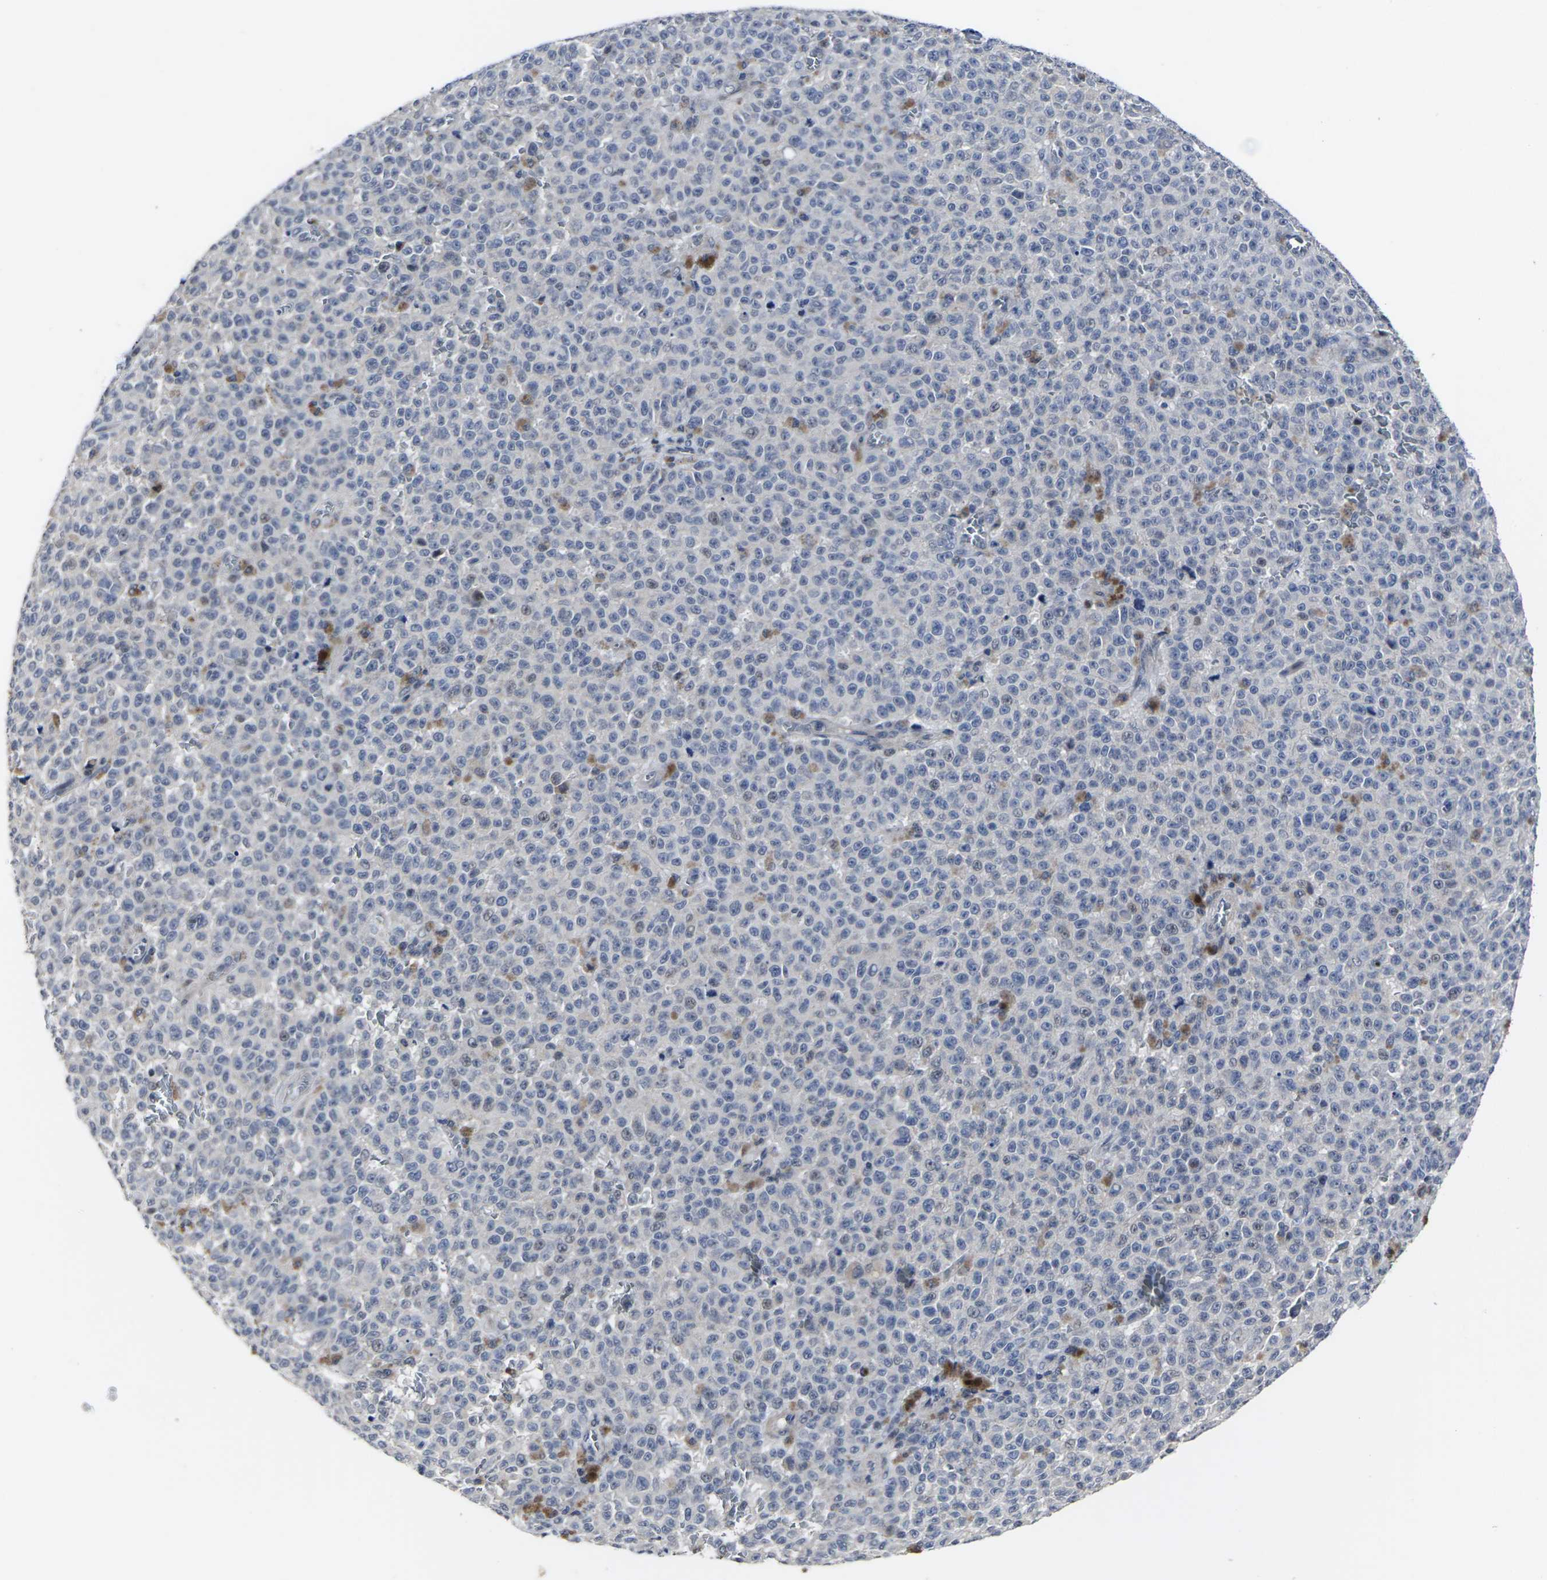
{"staining": {"intensity": "negative", "quantity": "none", "location": "none"}, "tissue": "melanoma", "cell_type": "Tumor cells", "image_type": "cancer", "snomed": [{"axis": "morphology", "description": "Malignant melanoma, NOS"}, {"axis": "topography", "description": "Skin"}], "caption": "Image shows no protein positivity in tumor cells of malignant melanoma tissue.", "gene": "MSANTD4", "patient": {"sex": "female", "age": 82}}